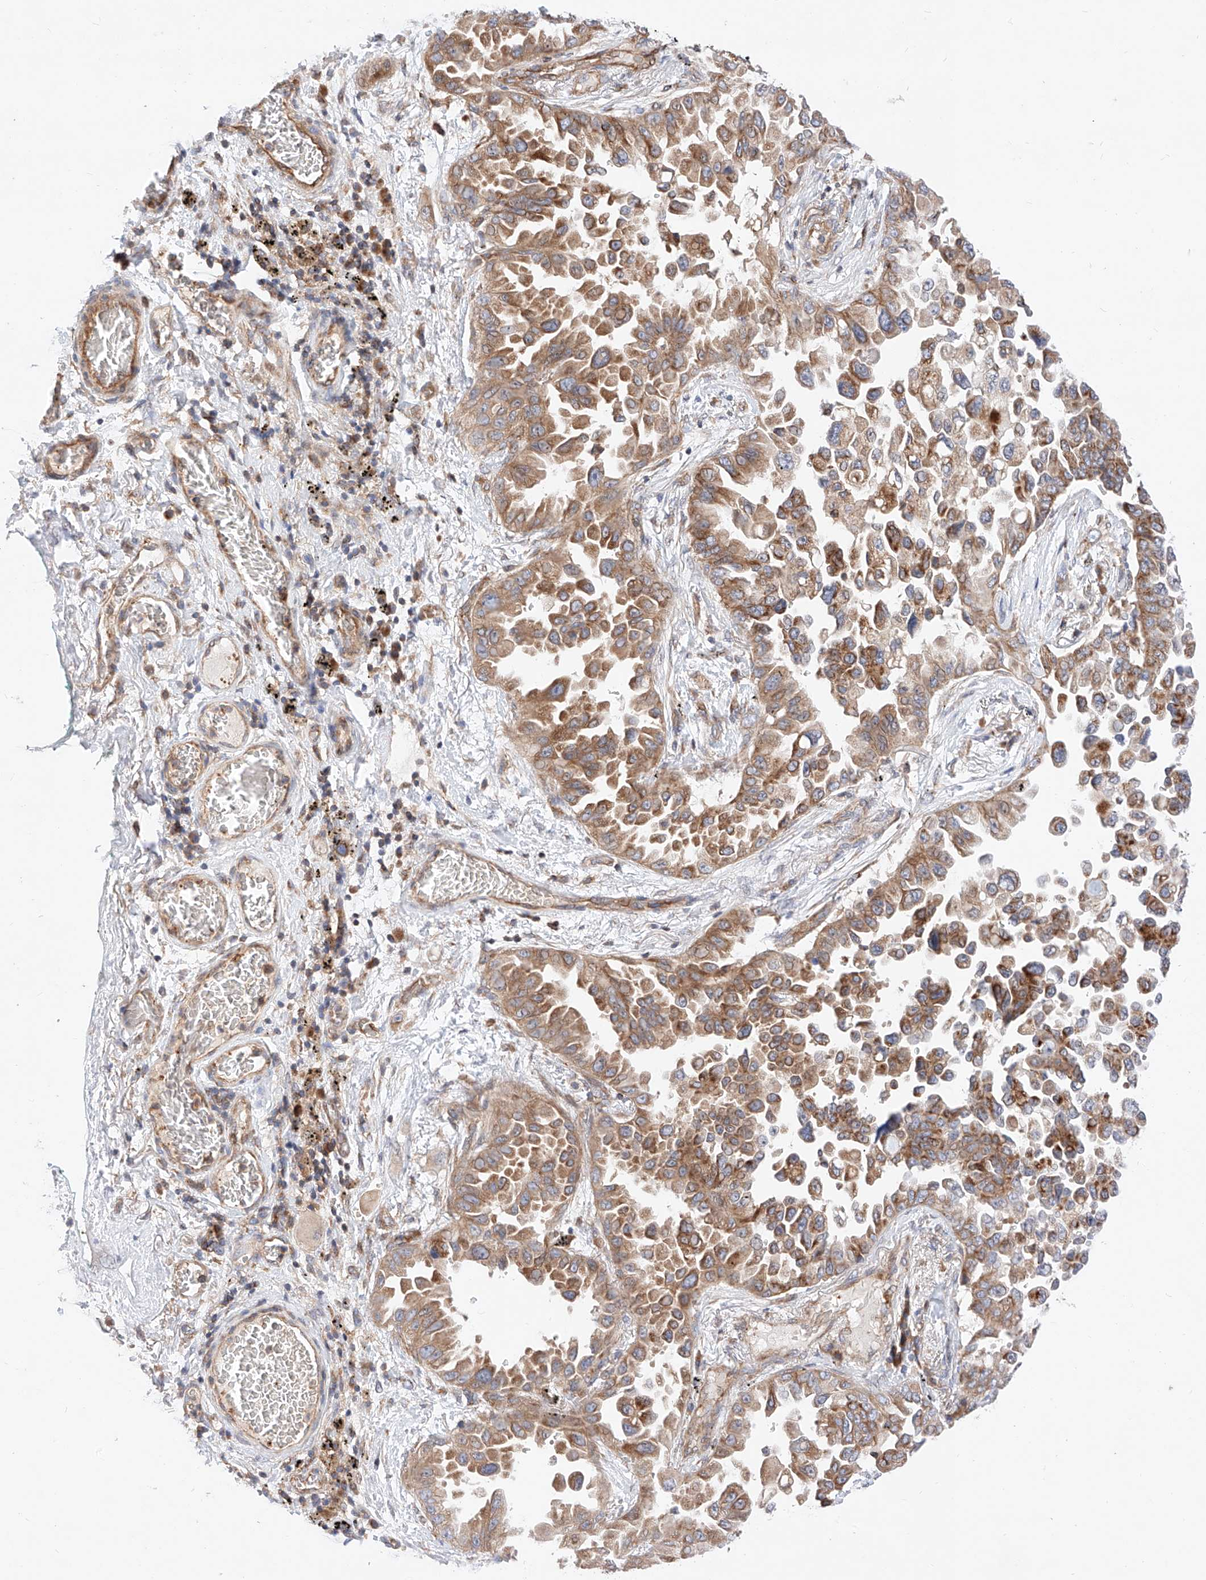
{"staining": {"intensity": "moderate", "quantity": ">75%", "location": "cytoplasmic/membranous"}, "tissue": "lung cancer", "cell_type": "Tumor cells", "image_type": "cancer", "snomed": [{"axis": "morphology", "description": "Adenocarcinoma, NOS"}, {"axis": "topography", "description": "Lung"}], "caption": "Lung cancer stained with immunohistochemistry displays moderate cytoplasmic/membranous expression in about >75% of tumor cells.", "gene": "NR1D1", "patient": {"sex": "female", "age": 67}}